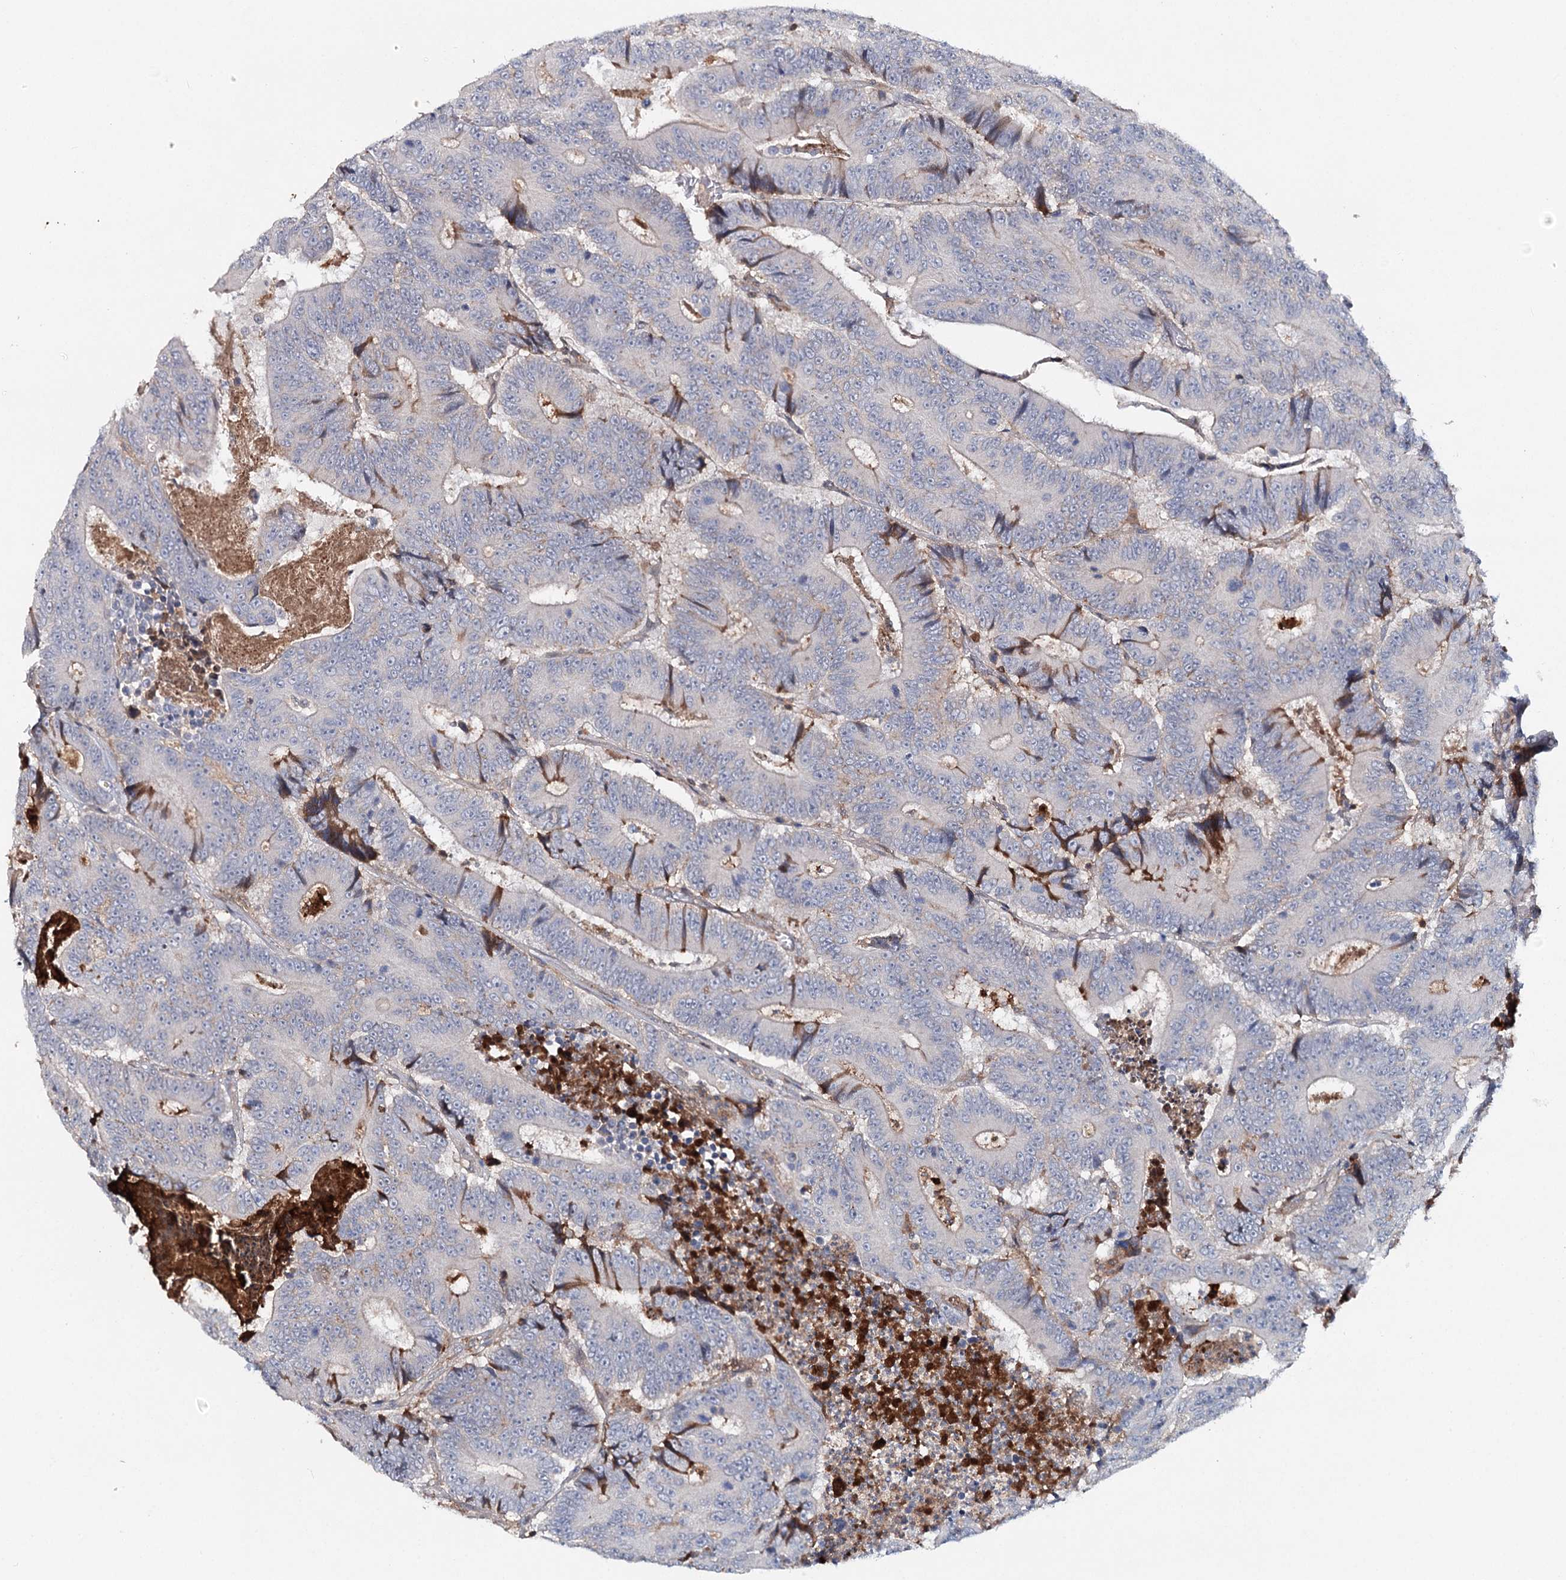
{"staining": {"intensity": "negative", "quantity": "none", "location": "none"}, "tissue": "colorectal cancer", "cell_type": "Tumor cells", "image_type": "cancer", "snomed": [{"axis": "morphology", "description": "Adenocarcinoma, NOS"}, {"axis": "topography", "description": "Colon"}], "caption": "This is an IHC image of colorectal cancer (adenocarcinoma). There is no positivity in tumor cells.", "gene": "SLC41A2", "patient": {"sex": "male", "age": 83}}